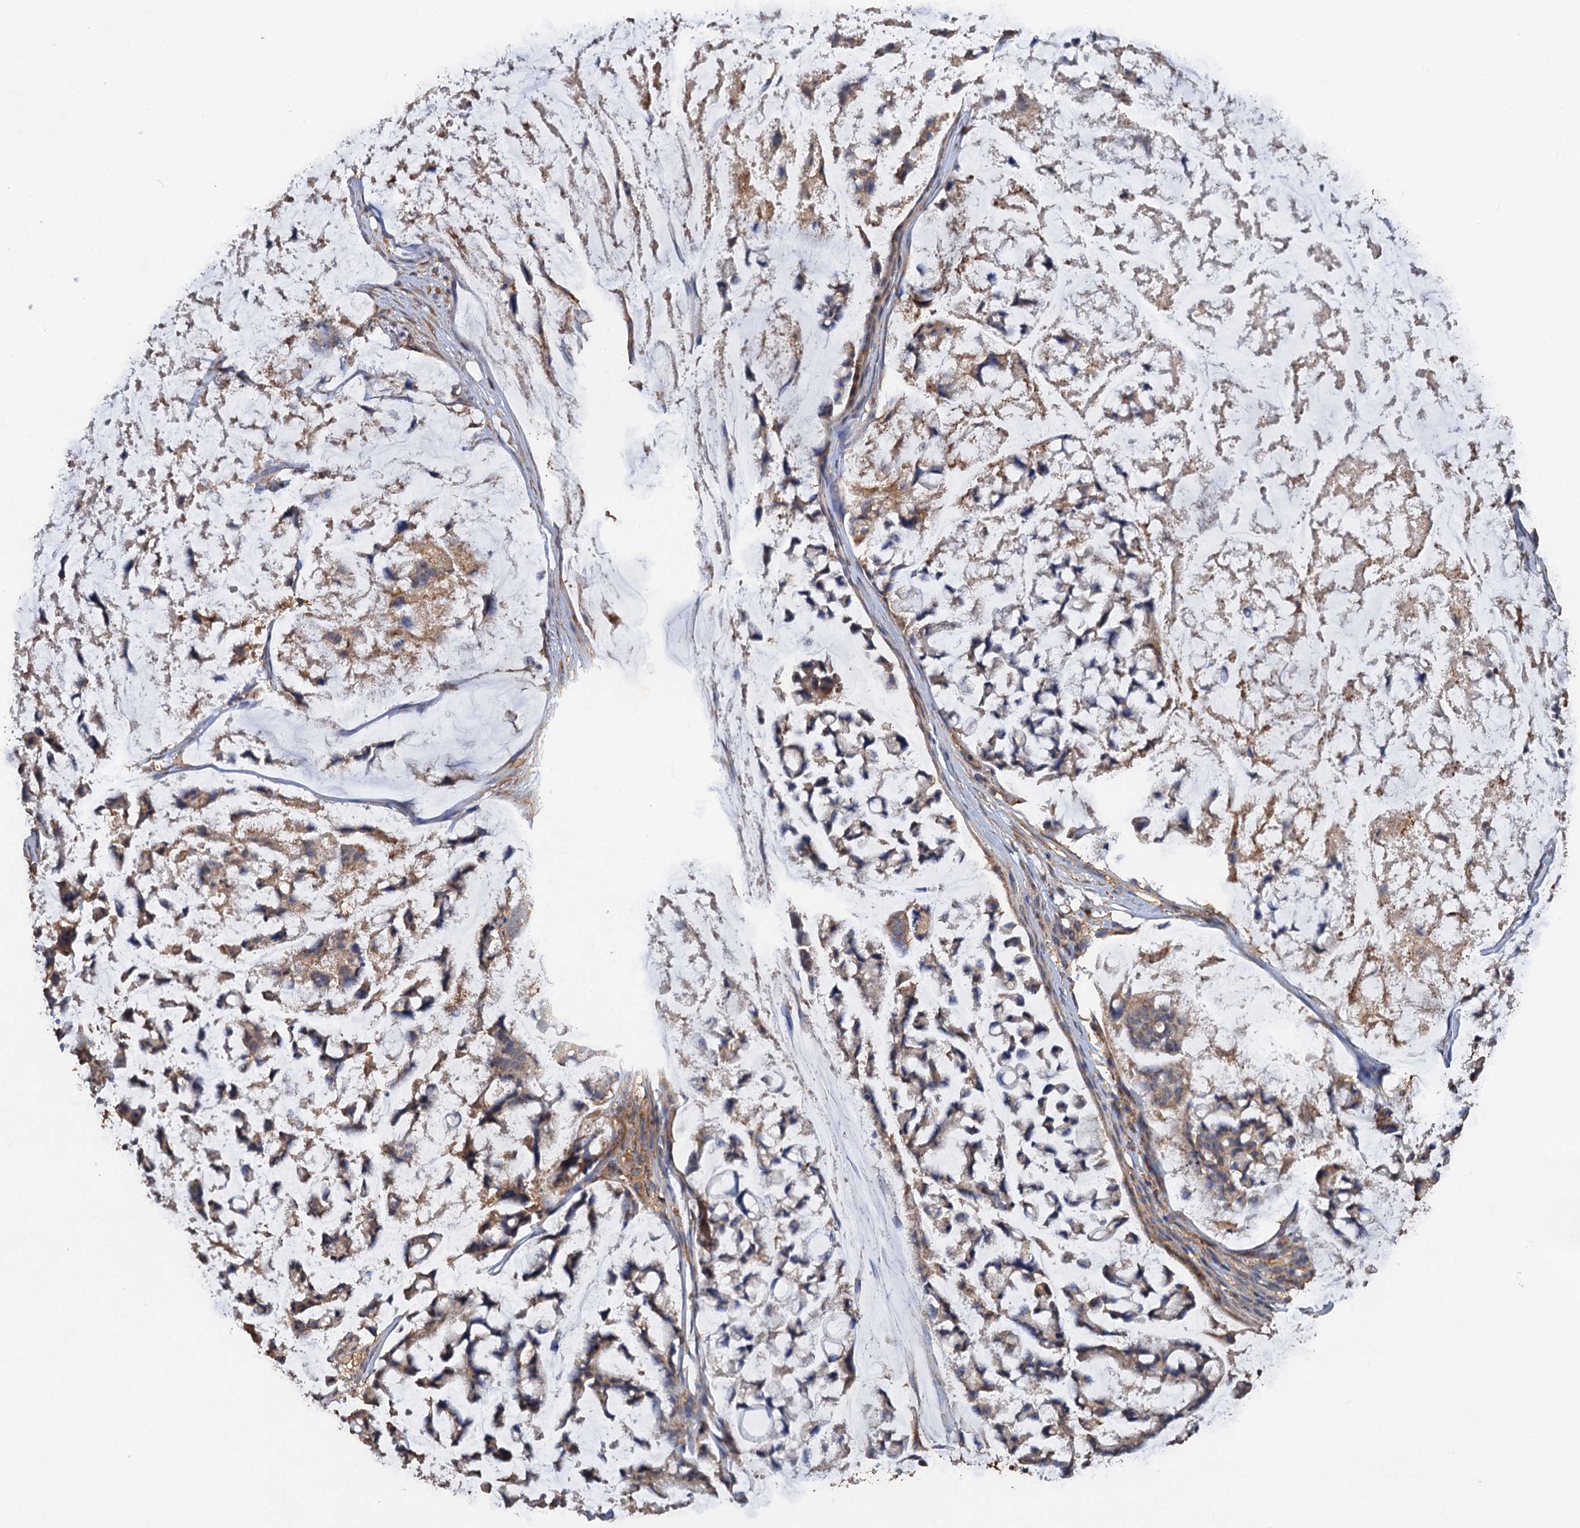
{"staining": {"intensity": "weak", "quantity": ">75%", "location": "cytoplasmic/membranous"}, "tissue": "stomach cancer", "cell_type": "Tumor cells", "image_type": "cancer", "snomed": [{"axis": "morphology", "description": "Adenocarcinoma, NOS"}, {"axis": "topography", "description": "Stomach, lower"}], "caption": "High-magnification brightfield microscopy of stomach cancer stained with DAB (brown) and counterstained with hematoxylin (blue). tumor cells exhibit weak cytoplasmic/membranous positivity is identified in about>75% of cells. Nuclei are stained in blue.", "gene": "SCUBE3", "patient": {"sex": "male", "age": 67}}